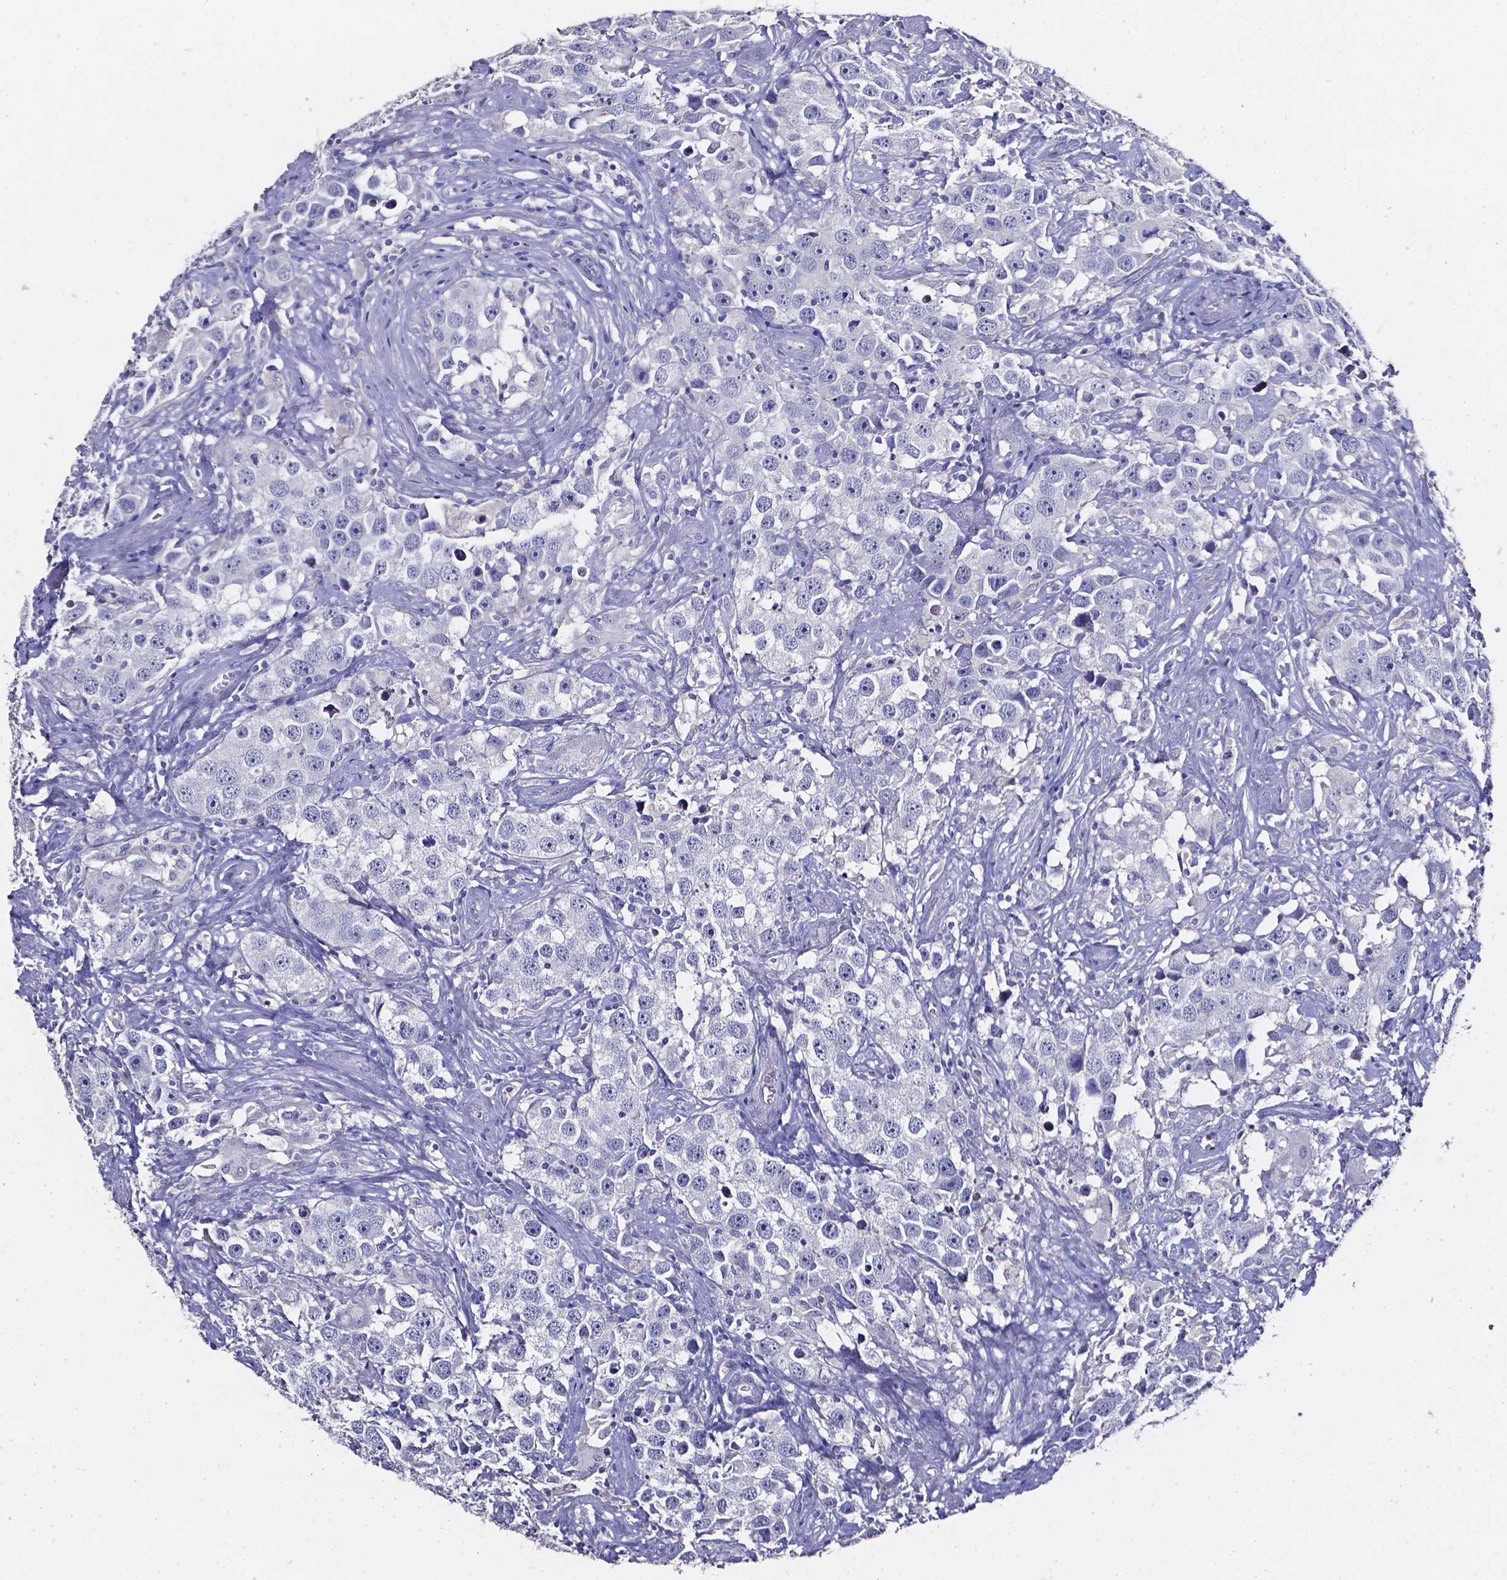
{"staining": {"intensity": "negative", "quantity": "none", "location": "none"}, "tissue": "testis cancer", "cell_type": "Tumor cells", "image_type": "cancer", "snomed": [{"axis": "morphology", "description": "Seminoma, NOS"}, {"axis": "topography", "description": "Testis"}], "caption": "Immunohistochemistry micrograph of neoplastic tissue: human testis cancer stained with DAB (3,3'-diaminobenzidine) demonstrates no significant protein staining in tumor cells.", "gene": "AKR1B10", "patient": {"sex": "male", "age": 49}}